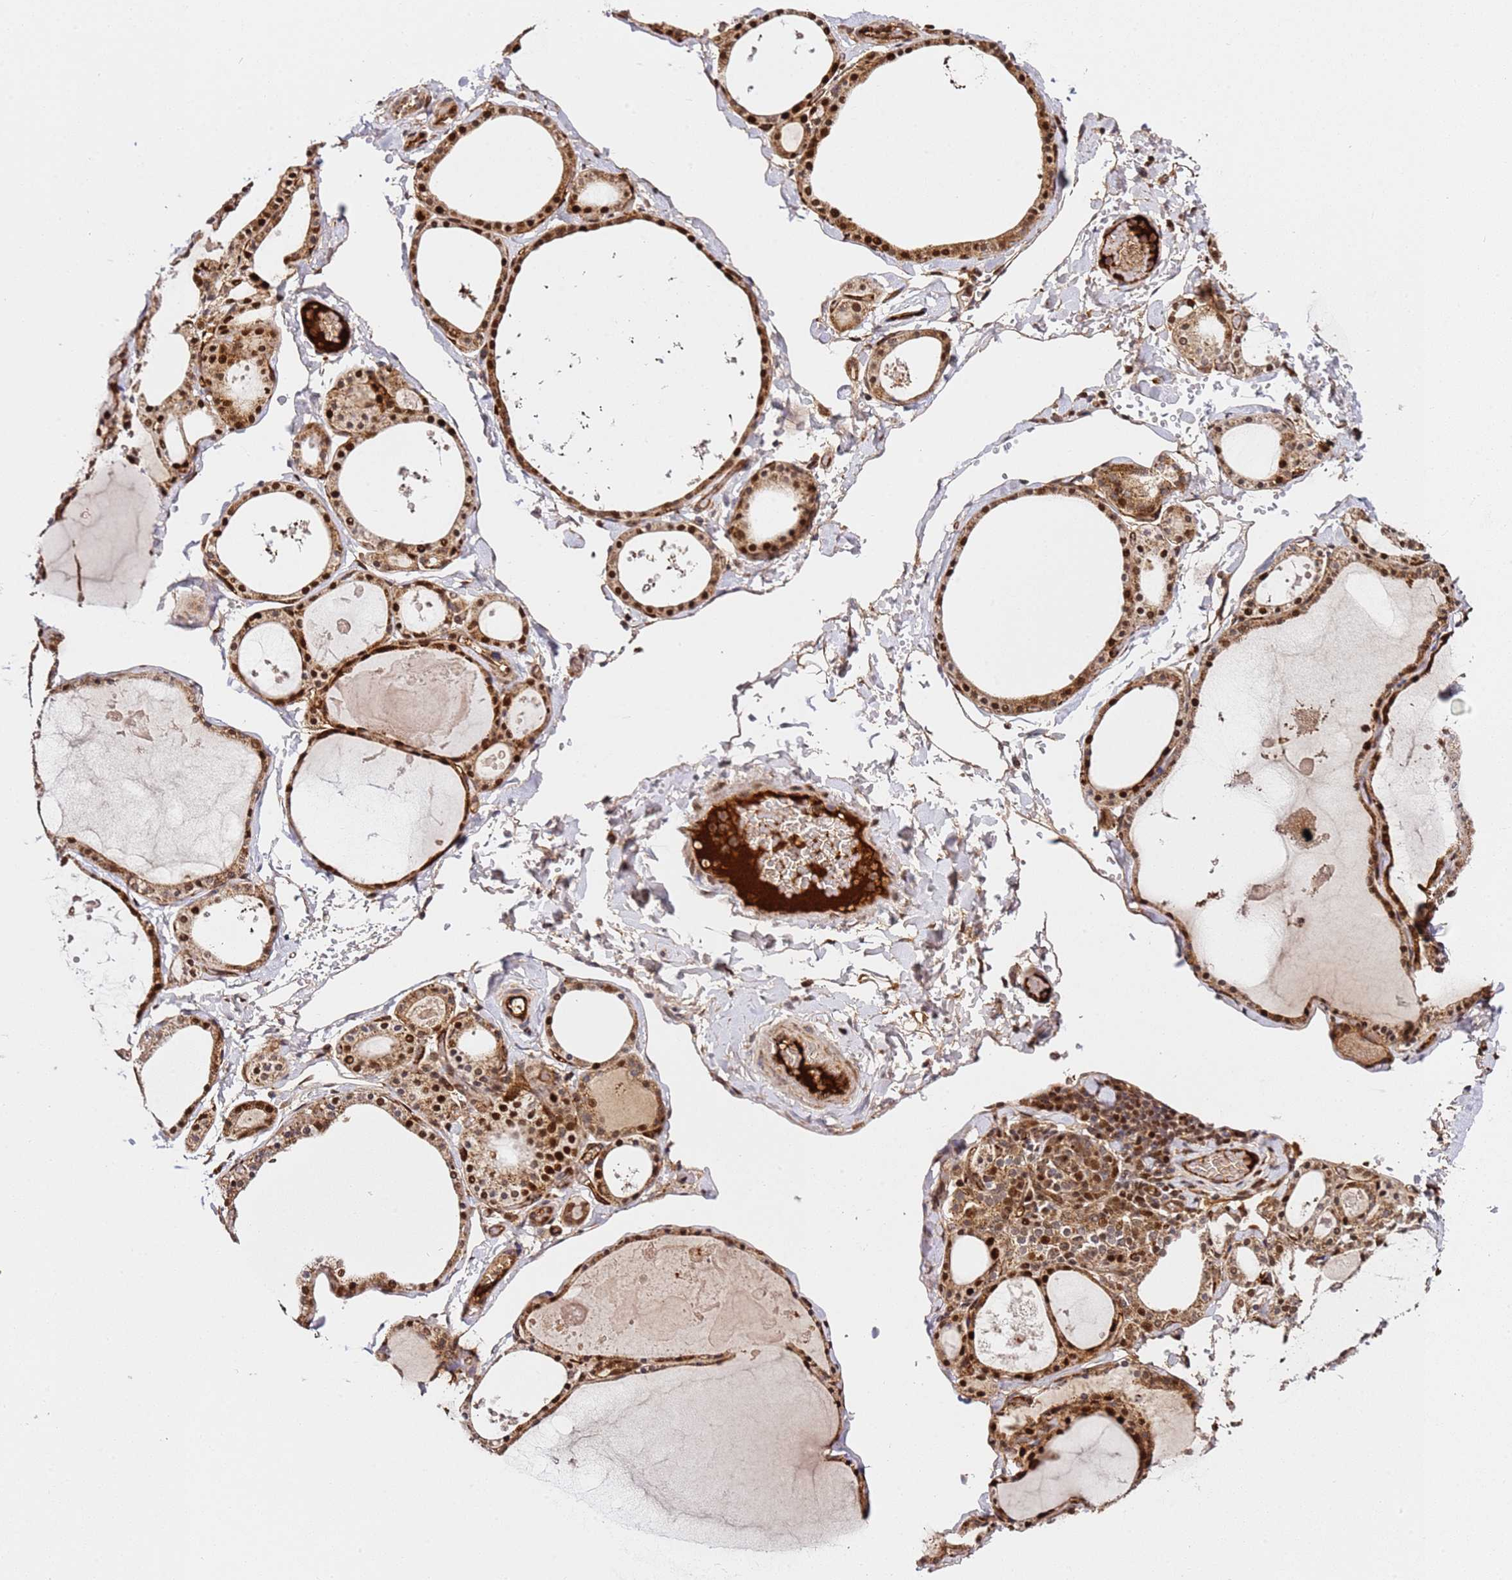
{"staining": {"intensity": "strong", "quantity": ">75%", "location": "cytoplasmic/membranous,nuclear"}, "tissue": "thyroid gland", "cell_type": "Glandular cells", "image_type": "normal", "snomed": [{"axis": "morphology", "description": "Normal tissue, NOS"}, {"axis": "topography", "description": "Thyroid gland"}], "caption": "Immunohistochemical staining of normal thyroid gland shows high levels of strong cytoplasmic/membranous,nuclear expression in approximately >75% of glandular cells. (brown staining indicates protein expression, while blue staining denotes nuclei).", "gene": "SMOX", "patient": {"sex": "male", "age": 56}}